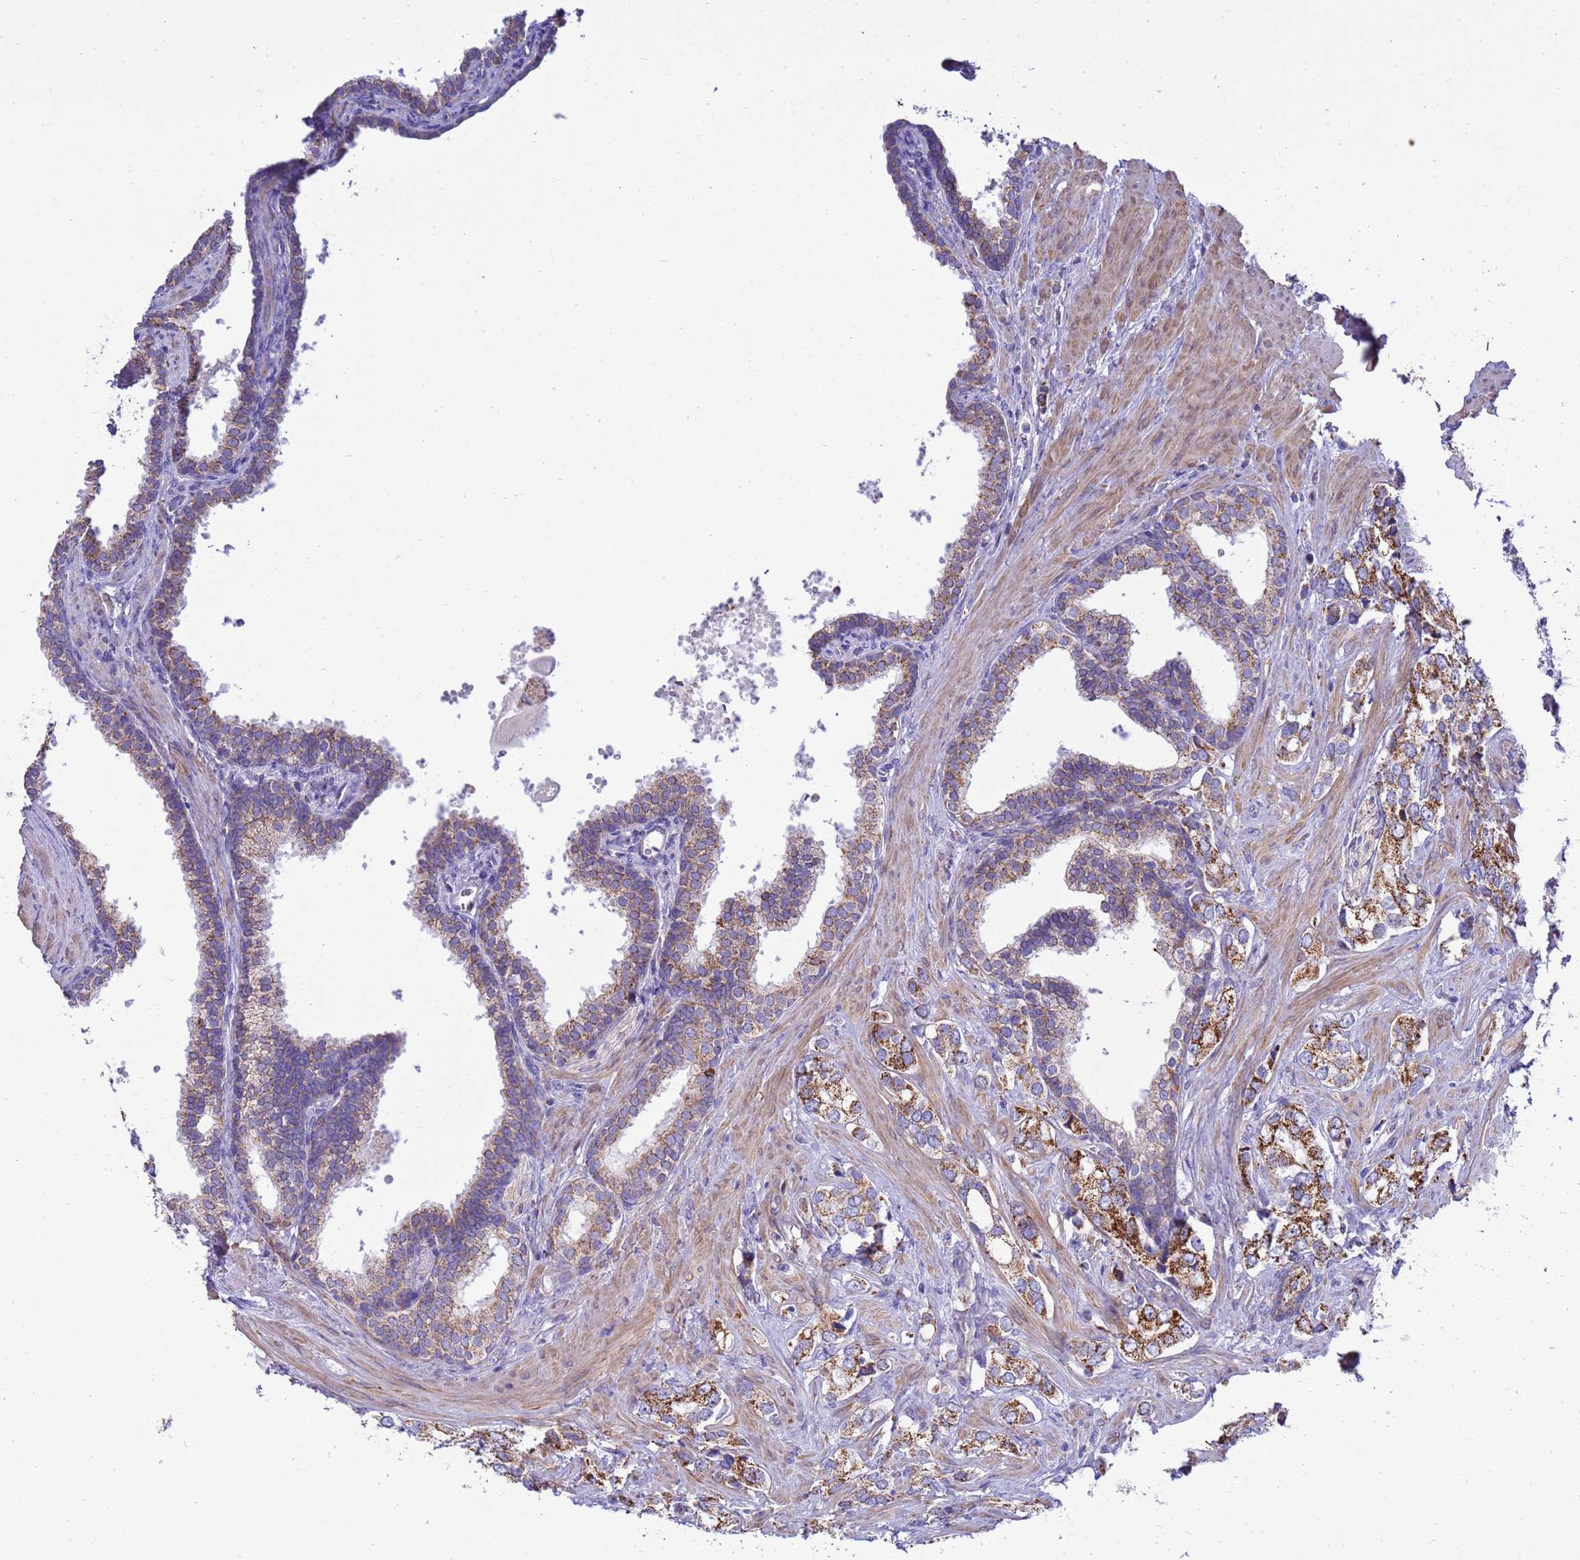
{"staining": {"intensity": "moderate", "quantity": ">75%", "location": "cytoplasmic/membranous"}, "tissue": "prostate cancer", "cell_type": "Tumor cells", "image_type": "cancer", "snomed": [{"axis": "morphology", "description": "Adenocarcinoma, High grade"}, {"axis": "topography", "description": "Prostate"}], "caption": "This is a micrograph of immunohistochemistry staining of prostate cancer, which shows moderate expression in the cytoplasmic/membranous of tumor cells.", "gene": "RNF165", "patient": {"sex": "male", "age": 66}}